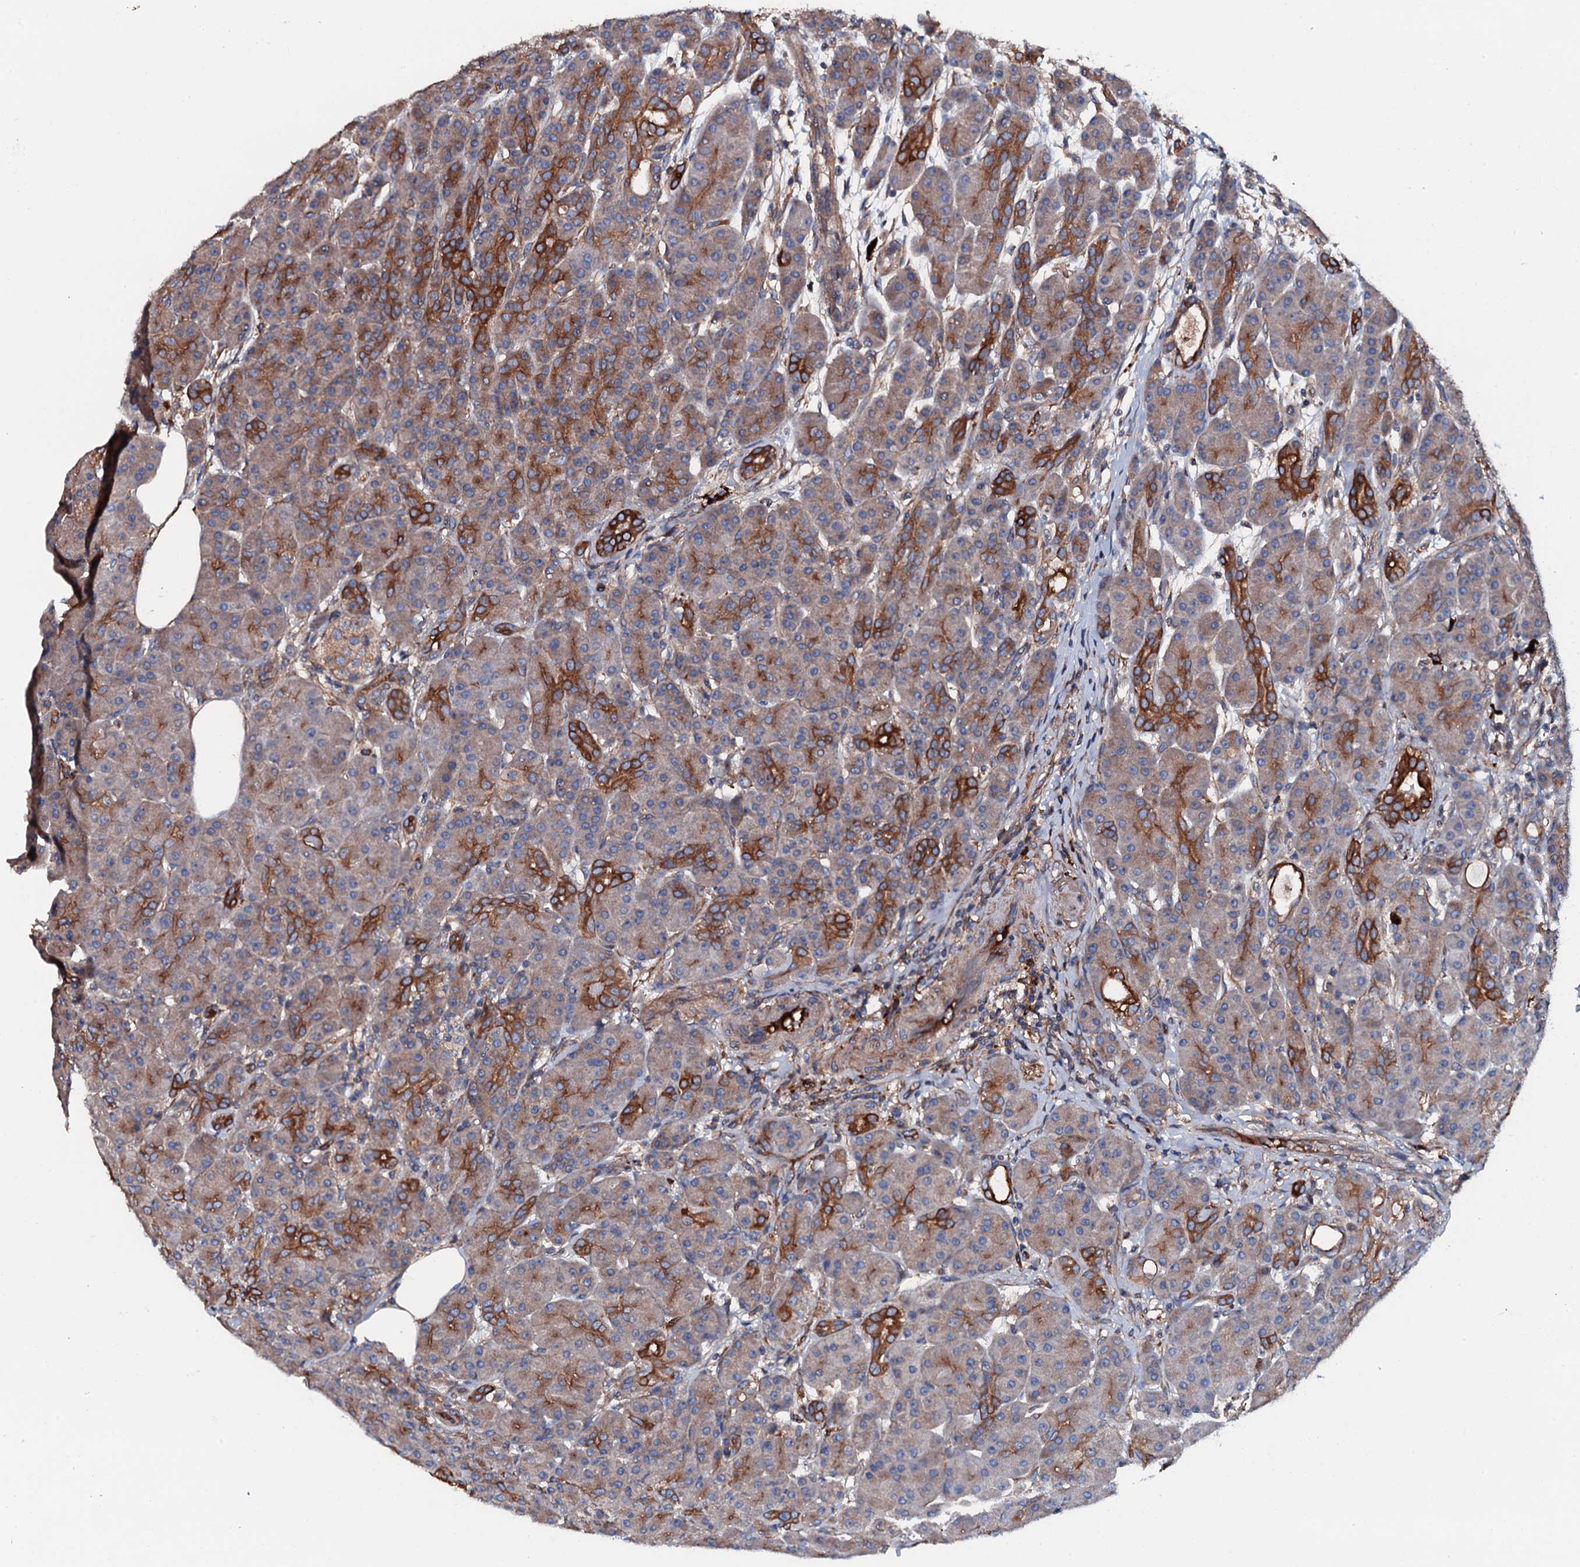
{"staining": {"intensity": "strong", "quantity": "25%-75%", "location": "cytoplasmic/membranous"}, "tissue": "pancreas", "cell_type": "Exocrine glandular cells", "image_type": "normal", "snomed": [{"axis": "morphology", "description": "Normal tissue, NOS"}, {"axis": "topography", "description": "Pancreas"}], "caption": "The image displays immunohistochemical staining of benign pancreas. There is strong cytoplasmic/membranous staining is seen in about 25%-75% of exocrine glandular cells.", "gene": "NEK1", "patient": {"sex": "male", "age": 63}}